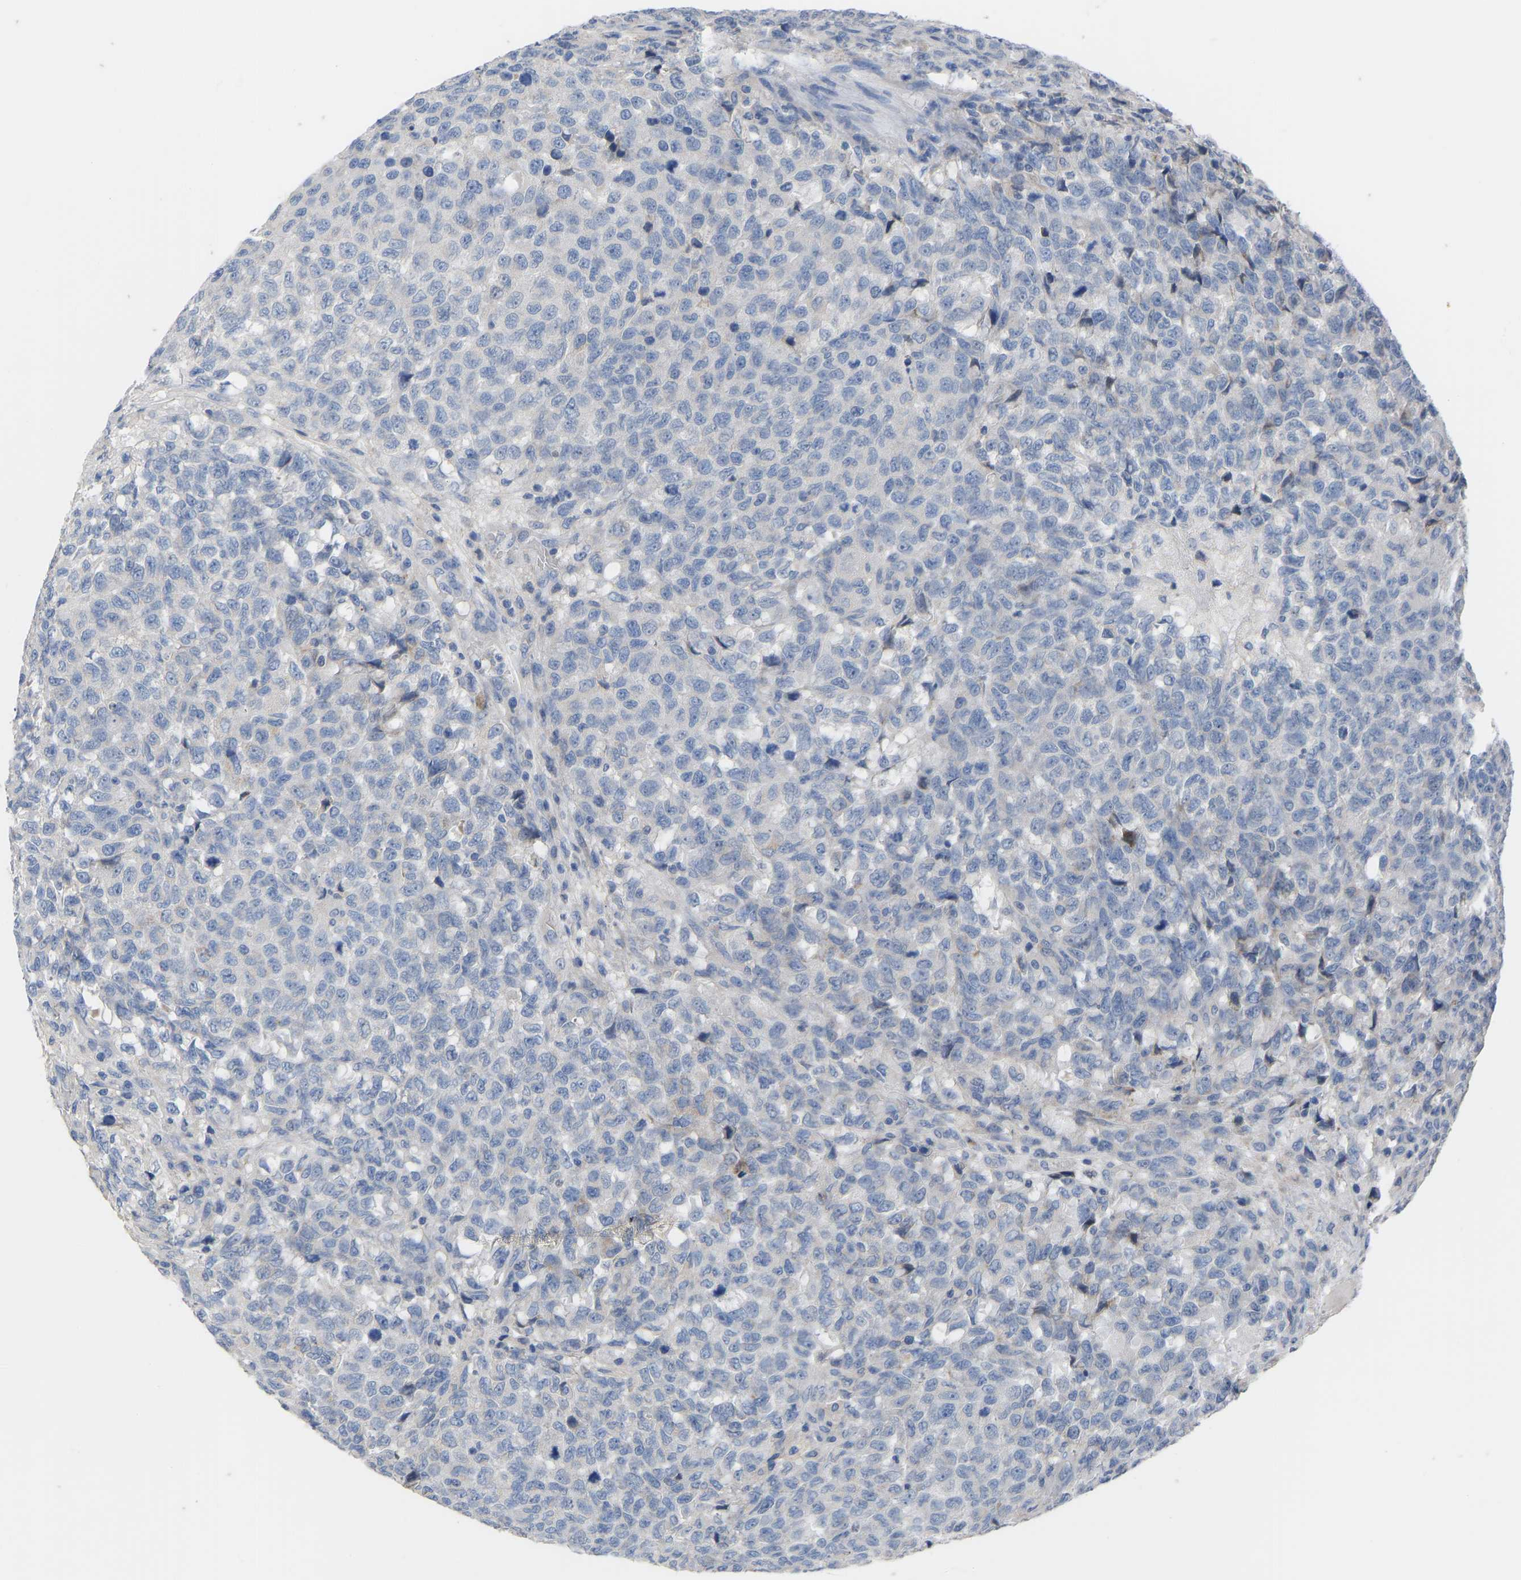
{"staining": {"intensity": "negative", "quantity": "none", "location": "none"}, "tissue": "testis cancer", "cell_type": "Tumor cells", "image_type": "cancer", "snomed": [{"axis": "morphology", "description": "Seminoma, NOS"}, {"axis": "topography", "description": "Testis"}], "caption": "Human testis cancer stained for a protein using immunohistochemistry (IHC) displays no positivity in tumor cells.", "gene": "OLIG2", "patient": {"sex": "male", "age": 59}}